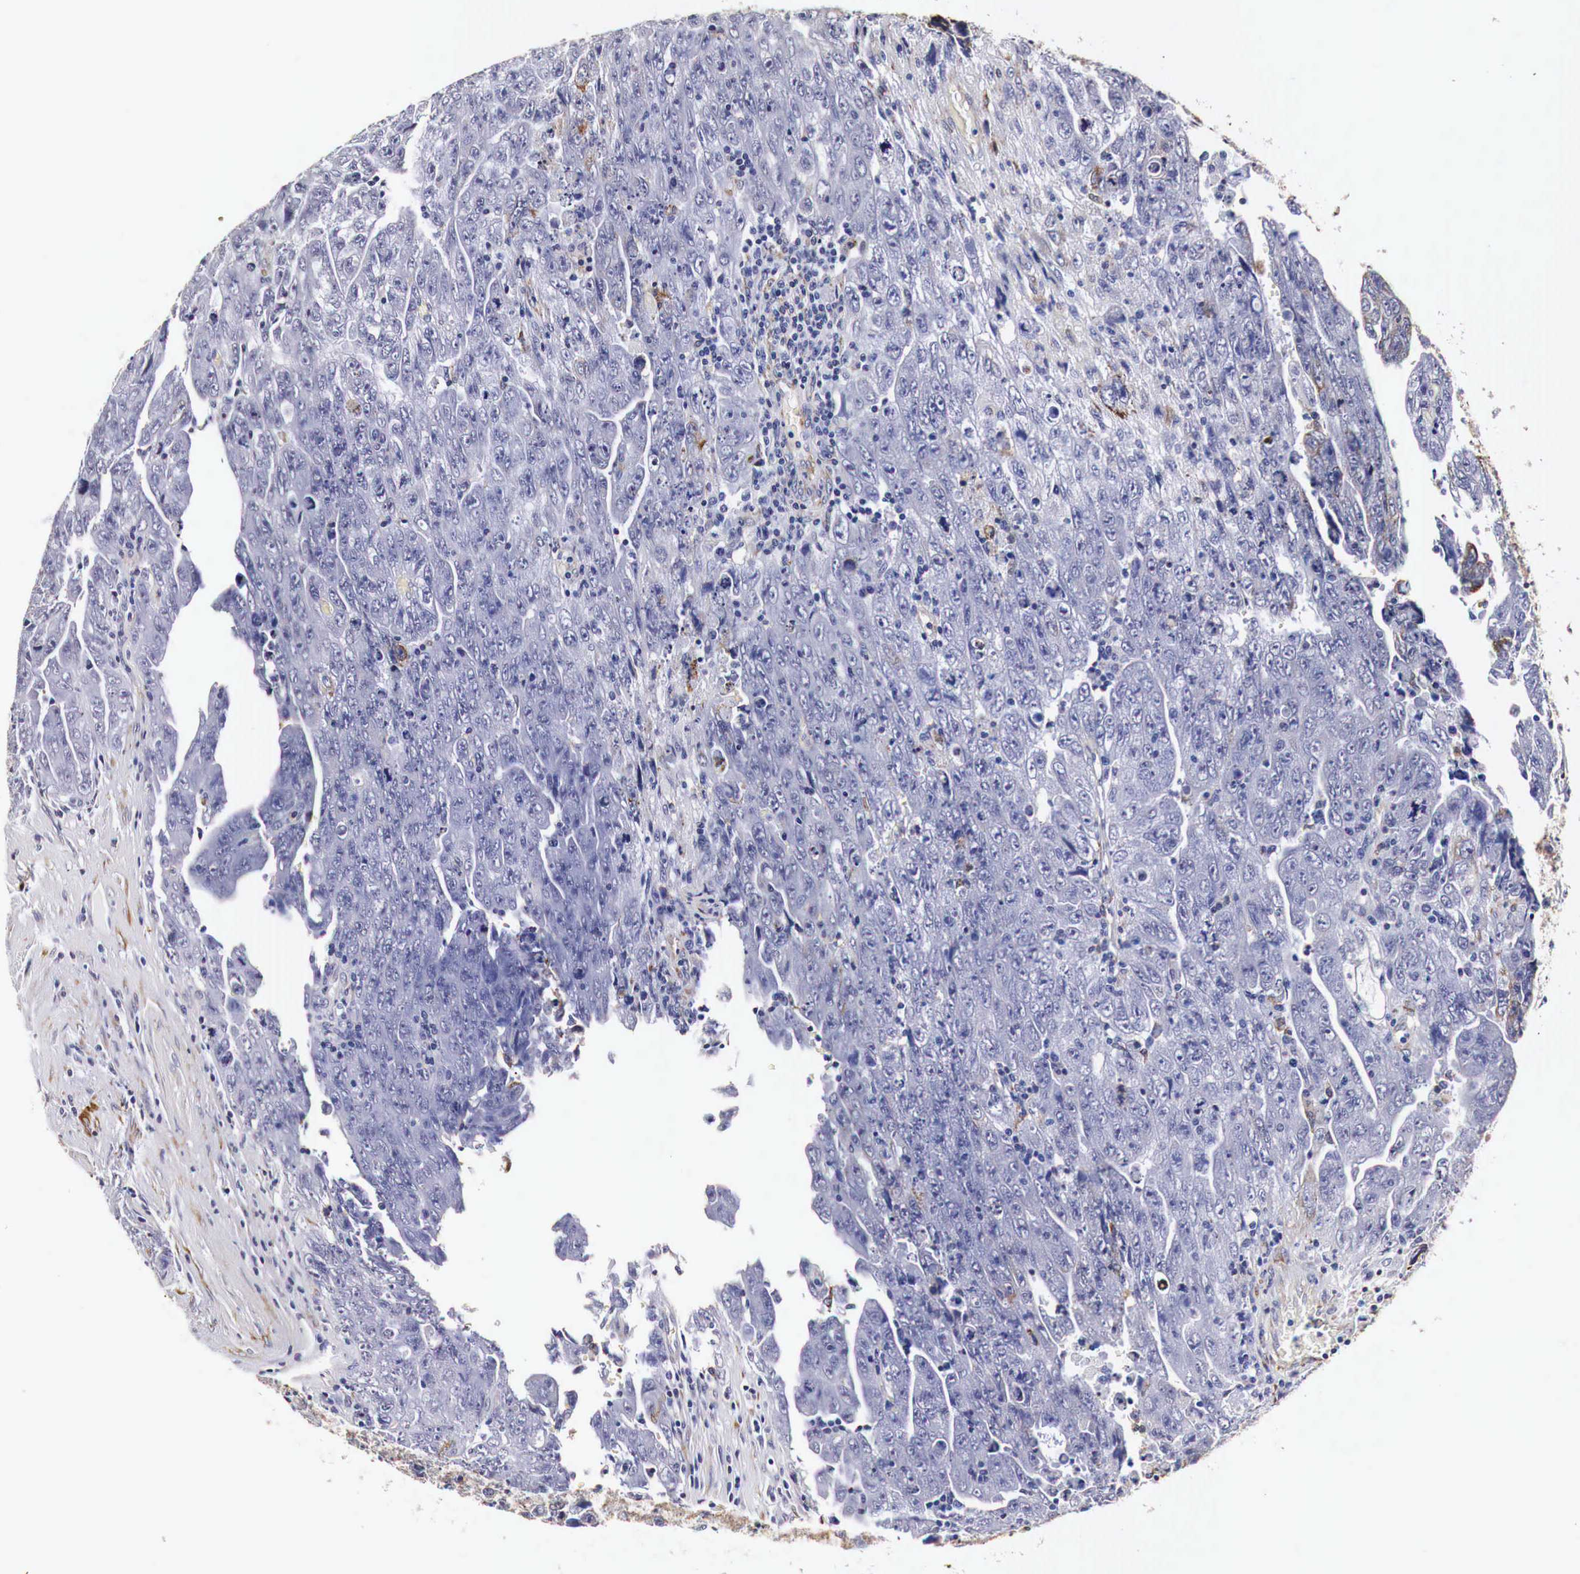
{"staining": {"intensity": "negative", "quantity": "none", "location": "none"}, "tissue": "testis cancer", "cell_type": "Tumor cells", "image_type": "cancer", "snomed": [{"axis": "morphology", "description": "Carcinoma, Embryonal, NOS"}, {"axis": "topography", "description": "Testis"}], "caption": "High power microscopy photomicrograph of an IHC image of testis cancer, revealing no significant expression in tumor cells.", "gene": "CKAP4", "patient": {"sex": "male", "age": 28}}